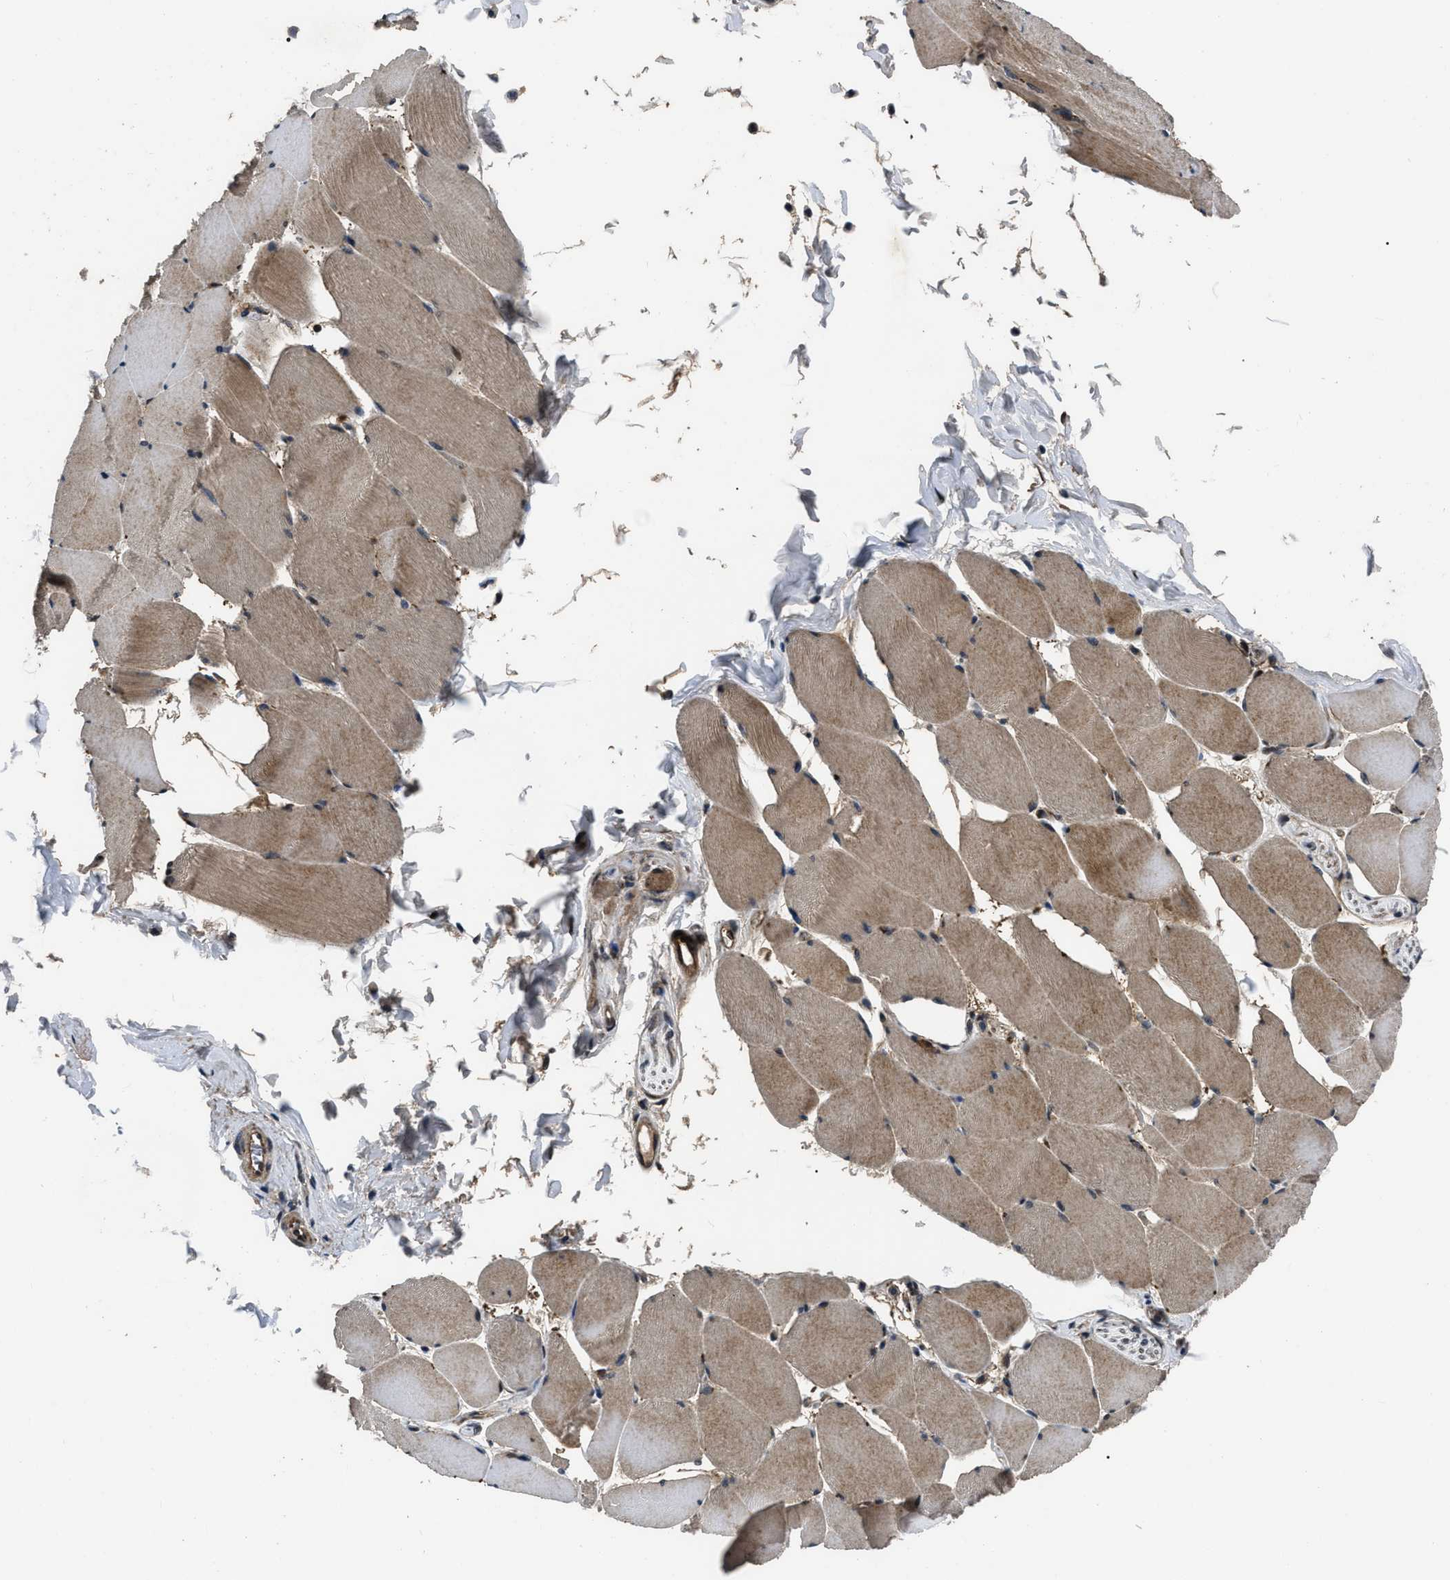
{"staining": {"intensity": "moderate", "quantity": "25%-75%", "location": "cytoplasmic/membranous"}, "tissue": "skeletal muscle", "cell_type": "Myocytes", "image_type": "normal", "snomed": [{"axis": "morphology", "description": "Normal tissue, NOS"}, {"axis": "topography", "description": "Skeletal muscle"}], "caption": "An image showing moderate cytoplasmic/membranous positivity in about 25%-75% of myocytes in unremarkable skeletal muscle, as visualized by brown immunohistochemical staining.", "gene": "PPWD1", "patient": {"sex": "male", "age": 62}}